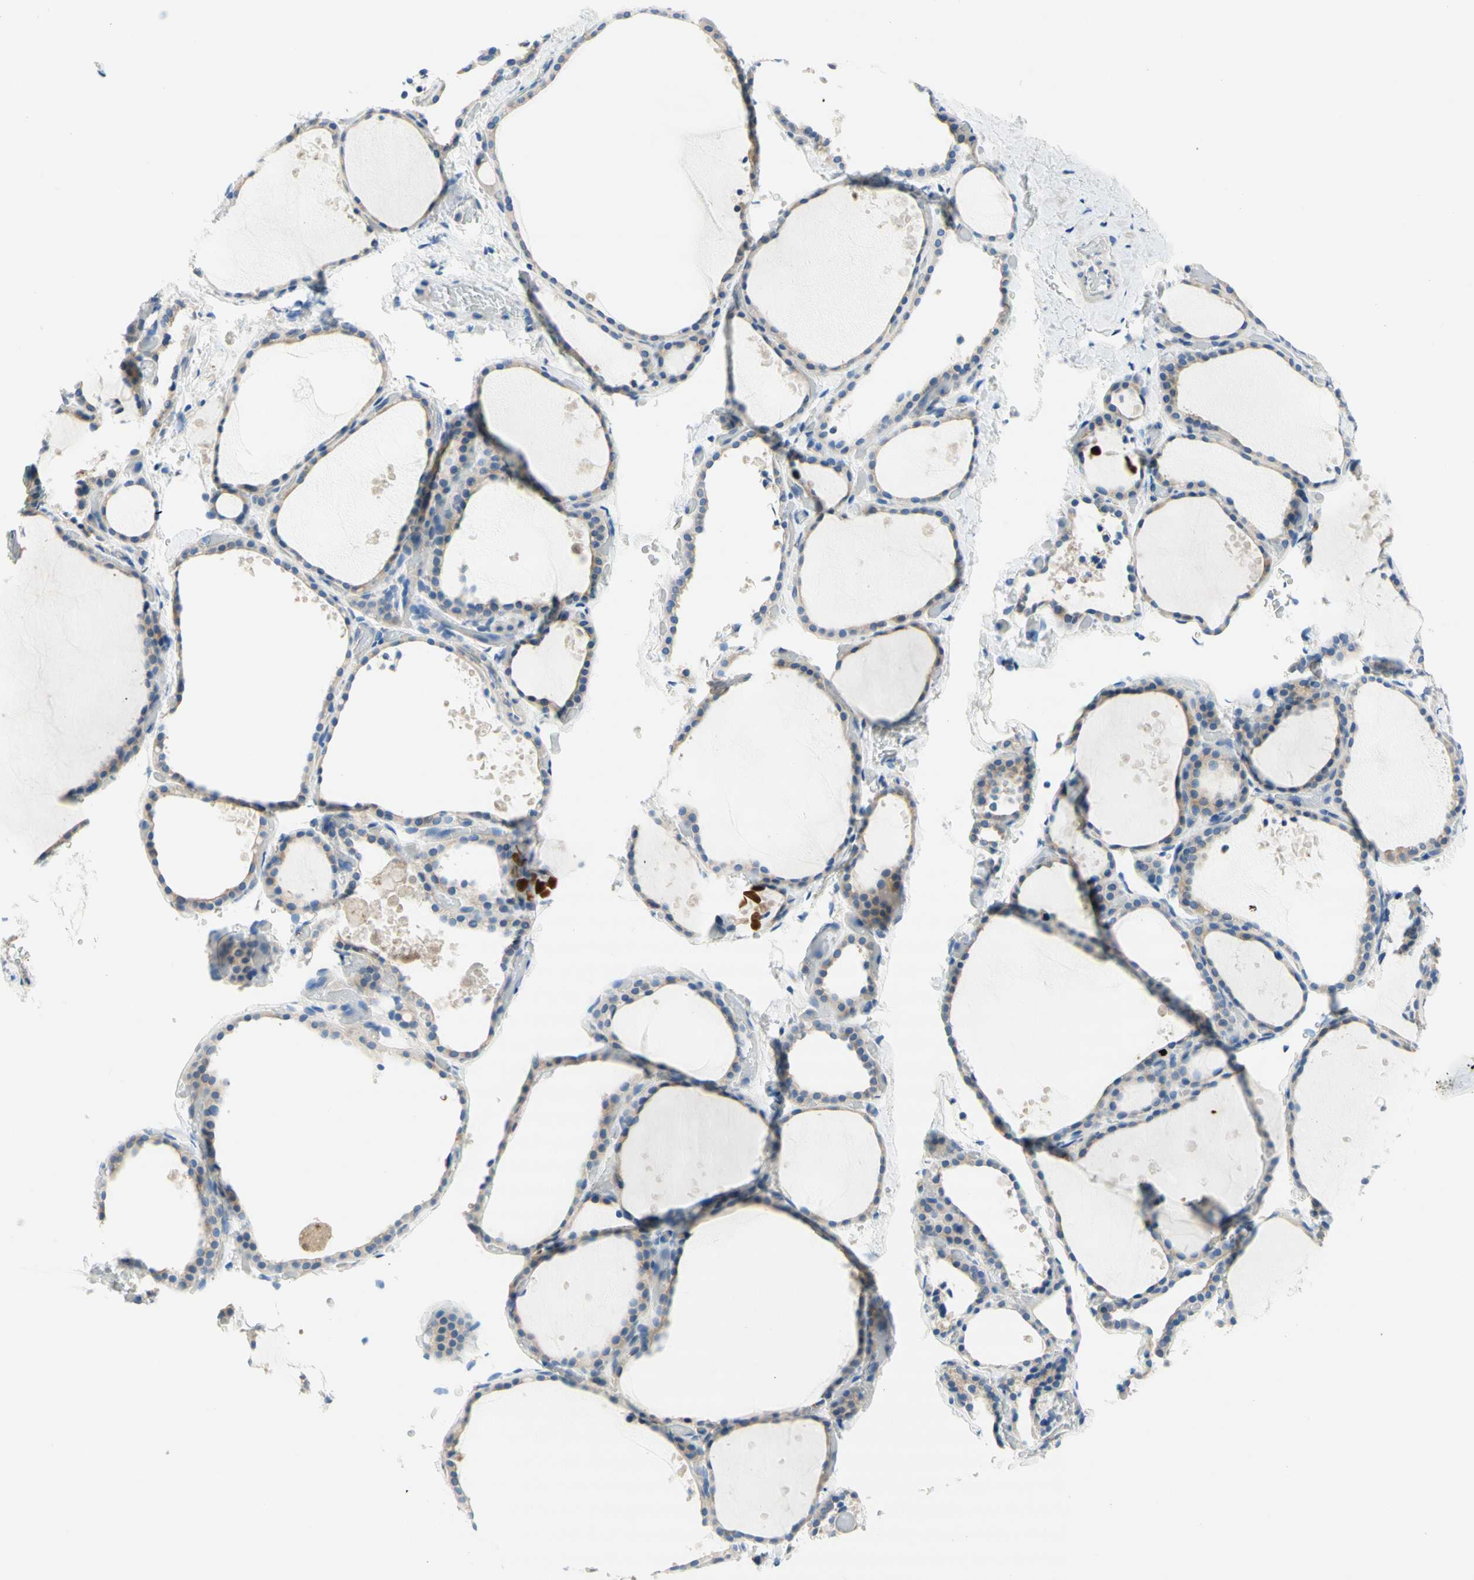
{"staining": {"intensity": "moderate", "quantity": "<25%", "location": "cytoplasmic/membranous"}, "tissue": "thyroid gland", "cell_type": "Glandular cells", "image_type": "normal", "snomed": [{"axis": "morphology", "description": "Normal tissue, NOS"}, {"axis": "topography", "description": "Thyroid gland"}], "caption": "Protein analysis of unremarkable thyroid gland demonstrates moderate cytoplasmic/membranous positivity in about <25% of glandular cells. (DAB (3,3'-diaminobenzidine) = brown stain, brightfield microscopy at high magnification).", "gene": "F3", "patient": {"sex": "female", "age": 44}}